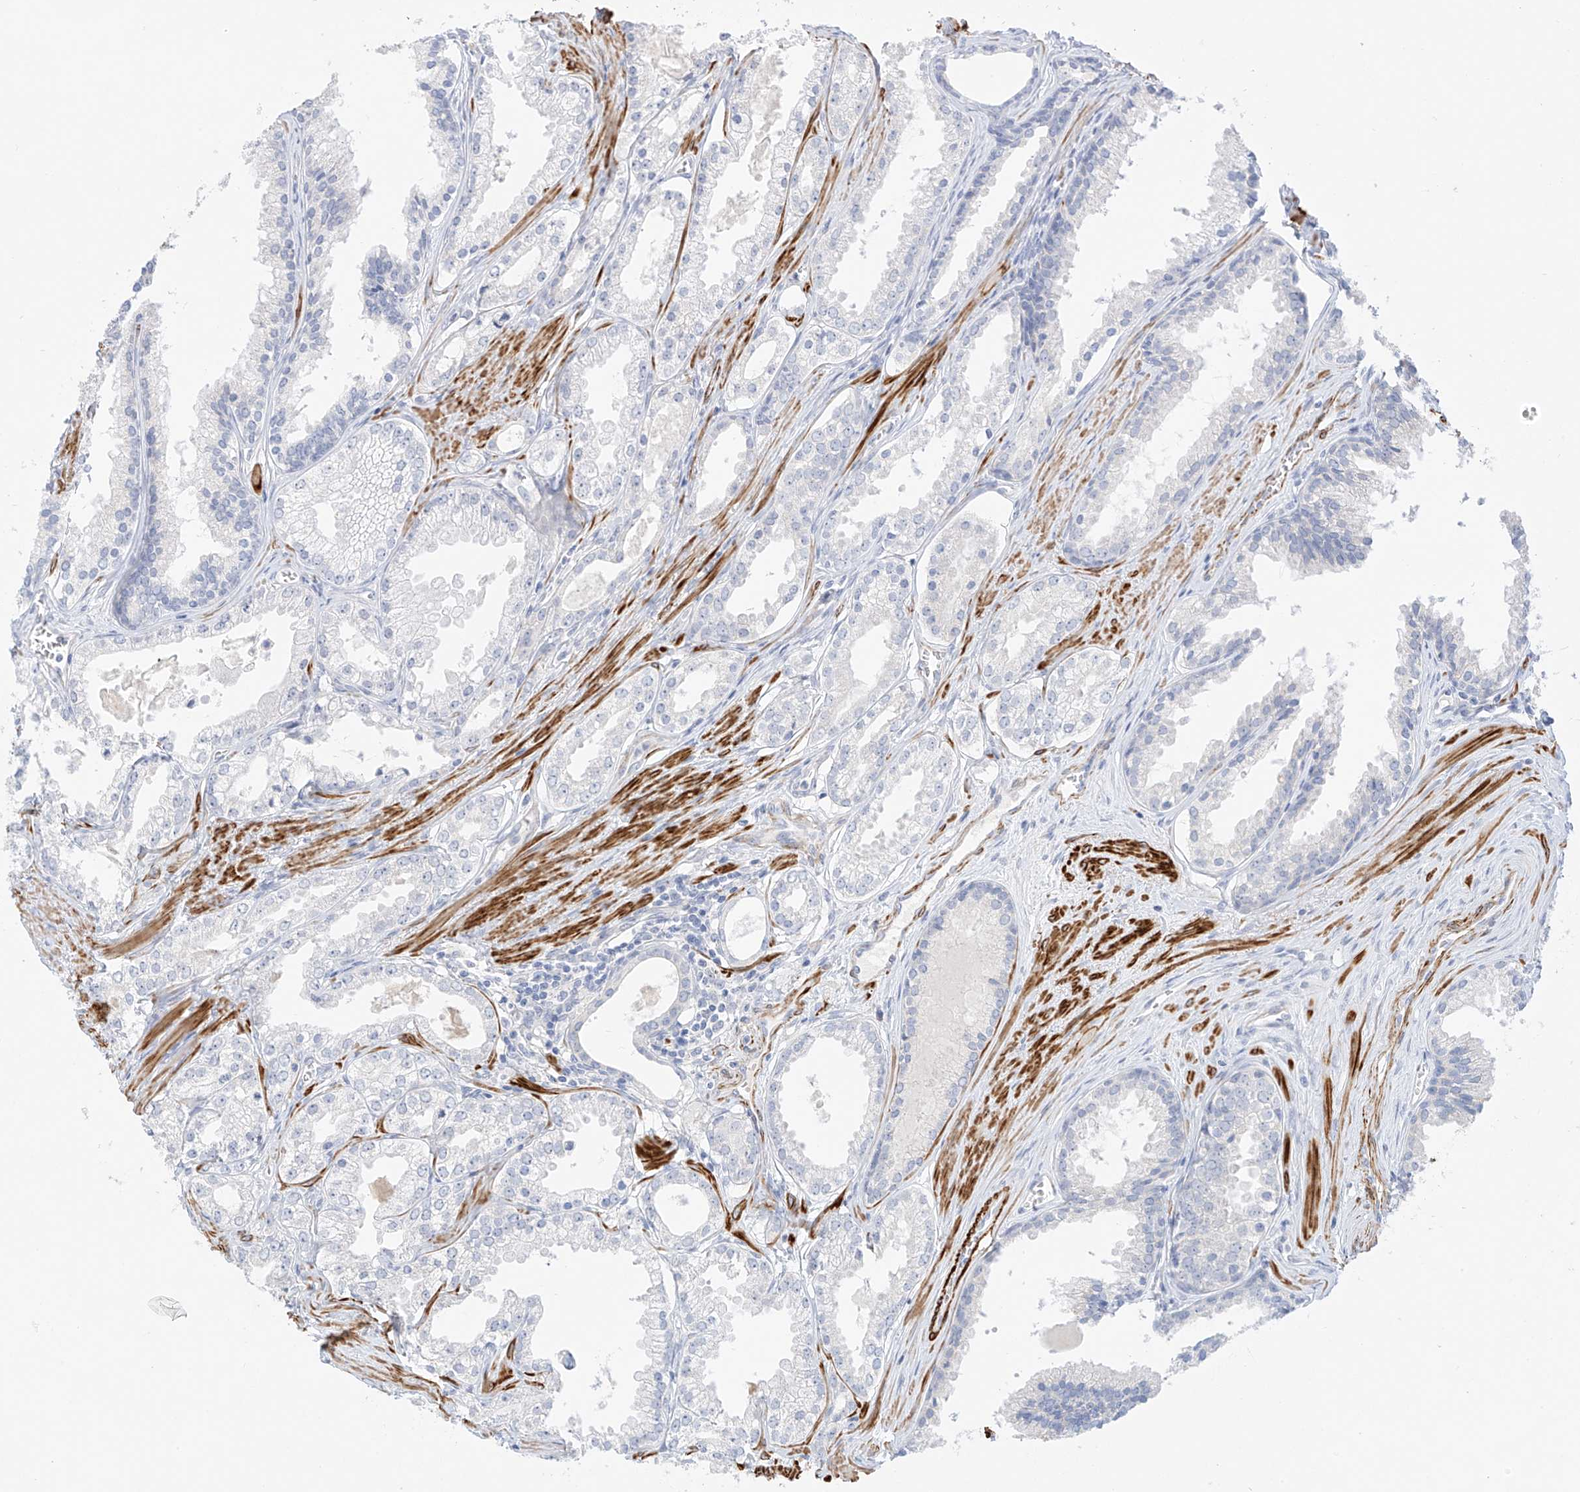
{"staining": {"intensity": "negative", "quantity": "none", "location": "none"}, "tissue": "prostate cancer", "cell_type": "Tumor cells", "image_type": "cancer", "snomed": [{"axis": "morphology", "description": "Adenocarcinoma, High grade"}, {"axis": "topography", "description": "Prostate"}], "caption": "Immunohistochemistry (IHC) image of prostate cancer (adenocarcinoma (high-grade)) stained for a protein (brown), which displays no expression in tumor cells.", "gene": "ST3GAL5", "patient": {"sex": "male", "age": 68}}